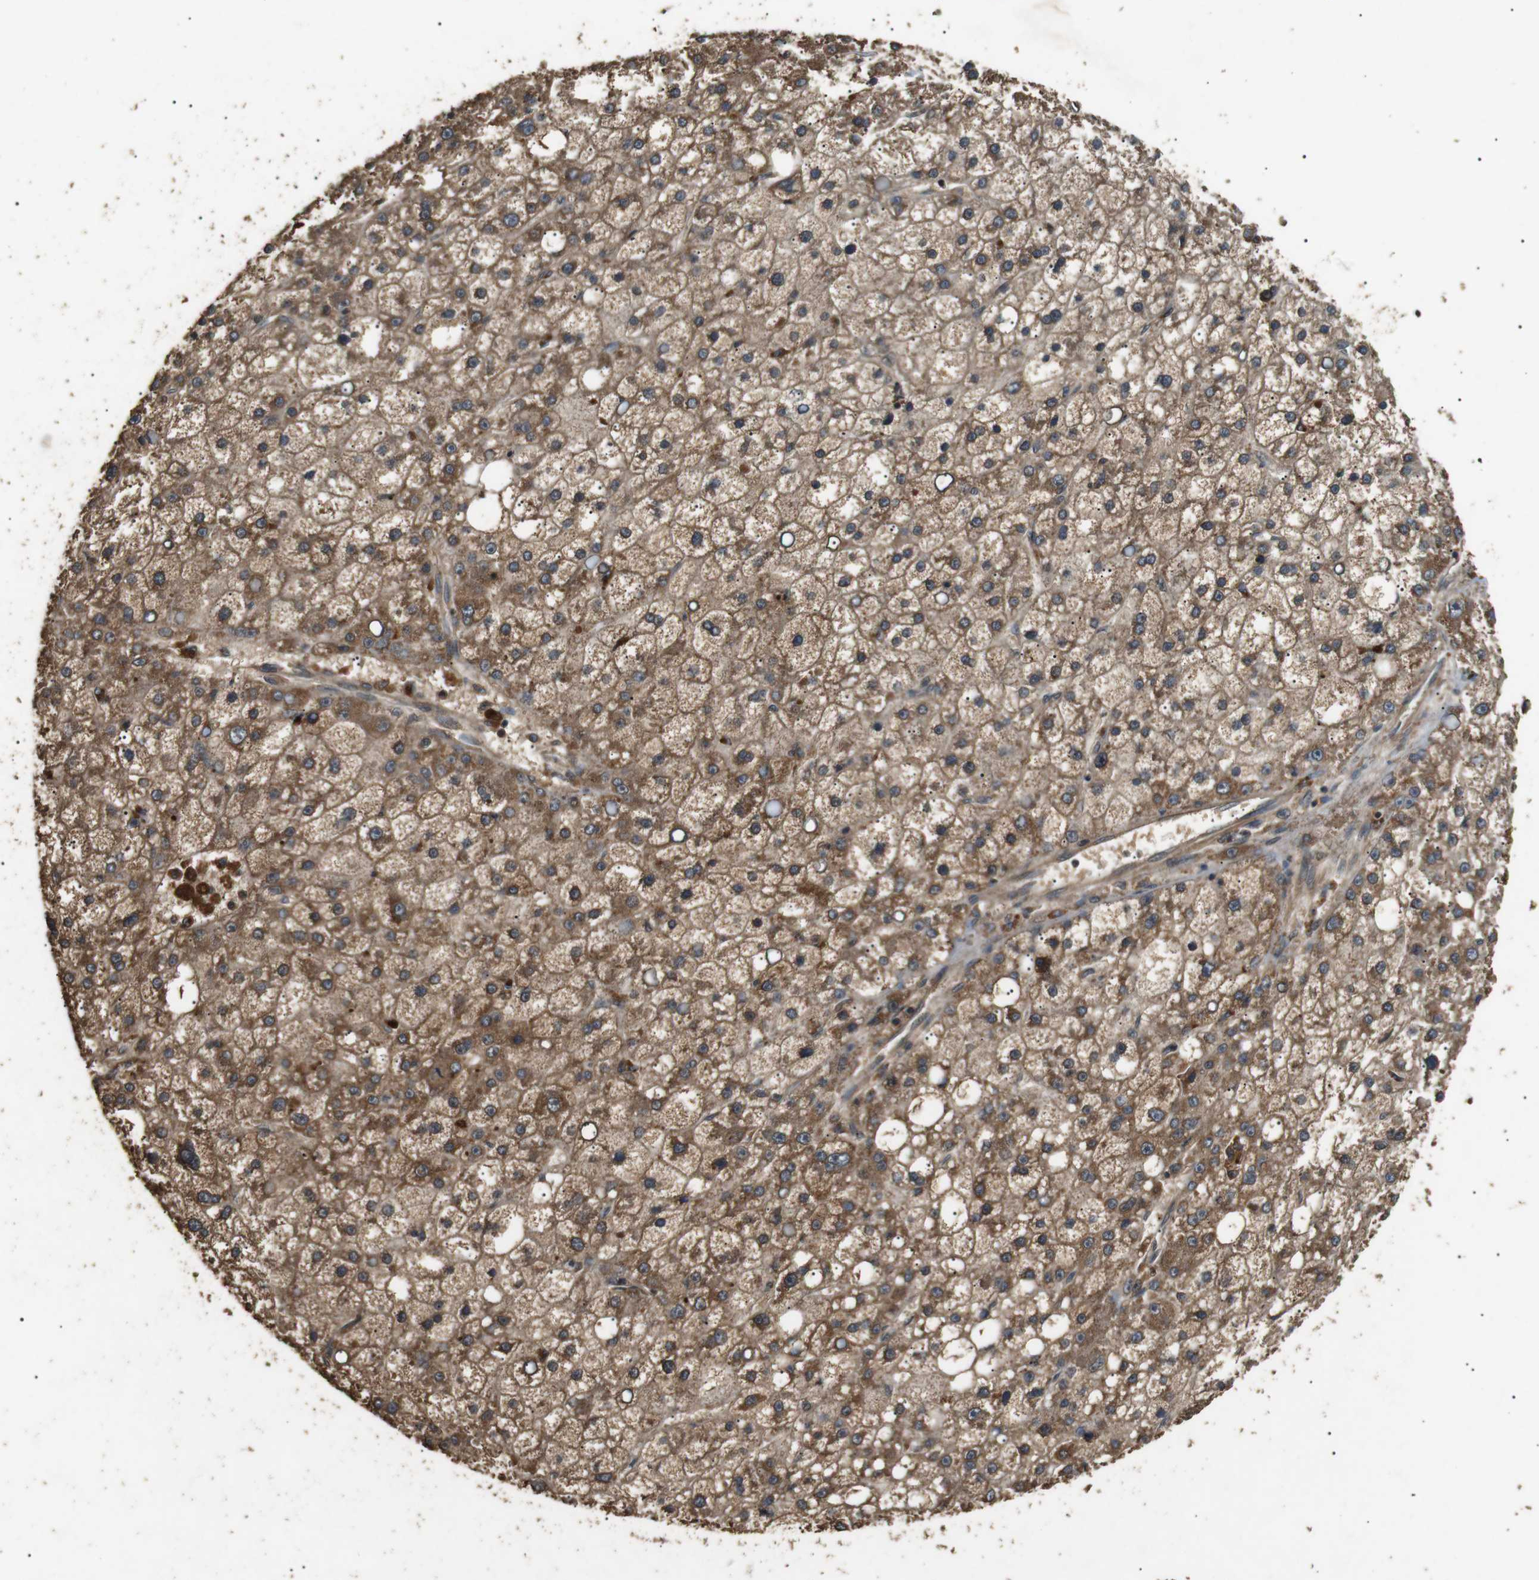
{"staining": {"intensity": "moderate", "quantity": ">75%", "location": "cytoplasmic/membranous"}, "tissue": "liver cancer", "cell_type": "Tumor cells", "image_type": "cancer", "snomed": [{"axis": "morphology", "description": "Carcinoma, Hepatocellular, NOS"}, {"axis": "topography", "description": "Liver"}], "caption": "Human liver hepatocellular carcinoma stained with a protein marker shows moderate staining in tumor cells.", "gene": "TBC1D15", "patient": {"sex": "male", "age": 67}}